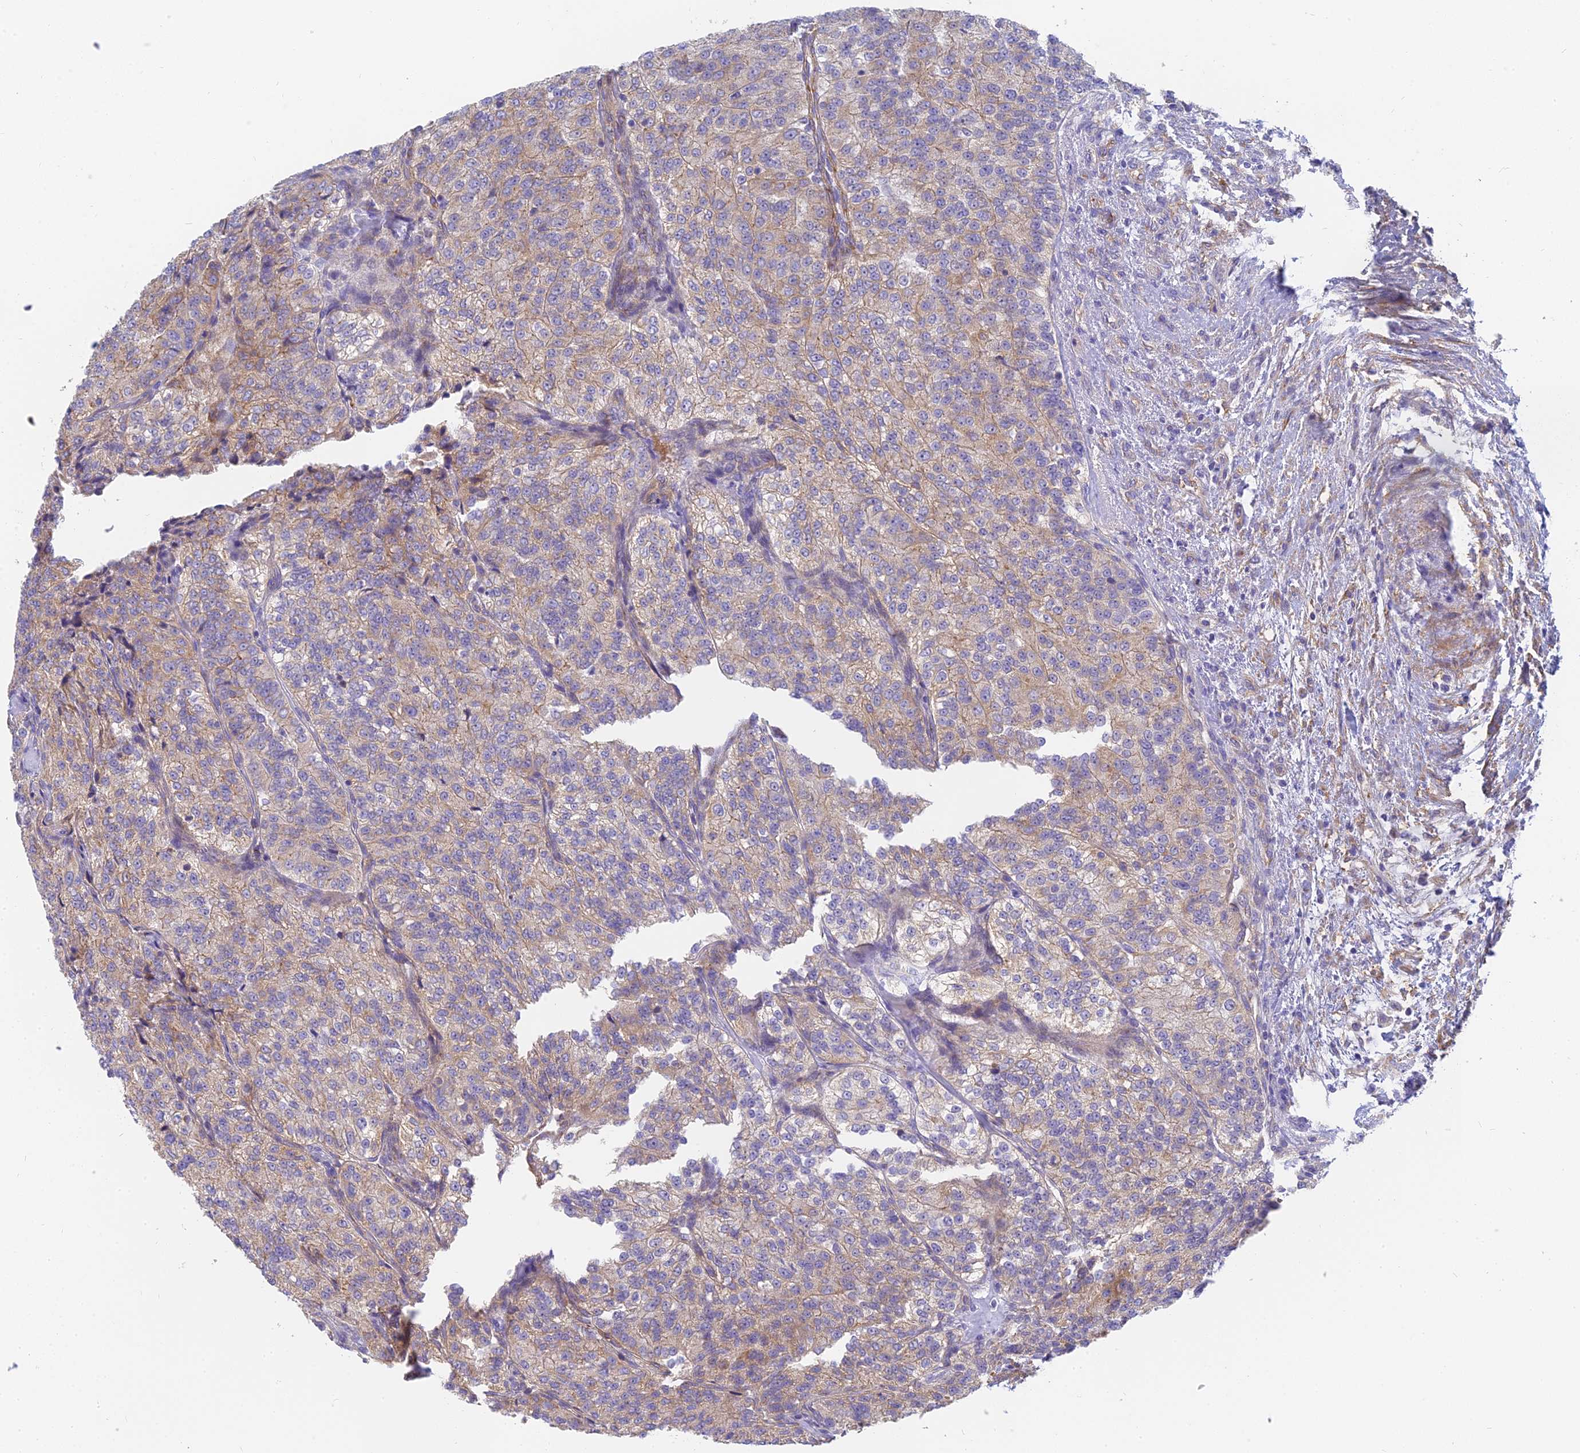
{"staining": {"intensity": "weak", "quantity": "25%-75%", "location": "cytoplasmic/membranous"}, "tissue": "renal cancer", "cell_type": "Tumor cells", "image_type": "cancer", "snomed": [{"axis": "morphology", "description": "Adenocarcinoma, NOS"}, {"axis": "topography", "description": "Kidney"}], "caption": "Immunohistochemical staining of human renal cancer (adenocarcinoma) reveals low levels of weak cytoplasmic/membranous protein staining in approximately 25%-75% of tumor cells. Ihc stains the protein in brown and the nuclei are stained blue.", "gene": "MRPL15", "patient": {"sex": "female", "age": 63}}